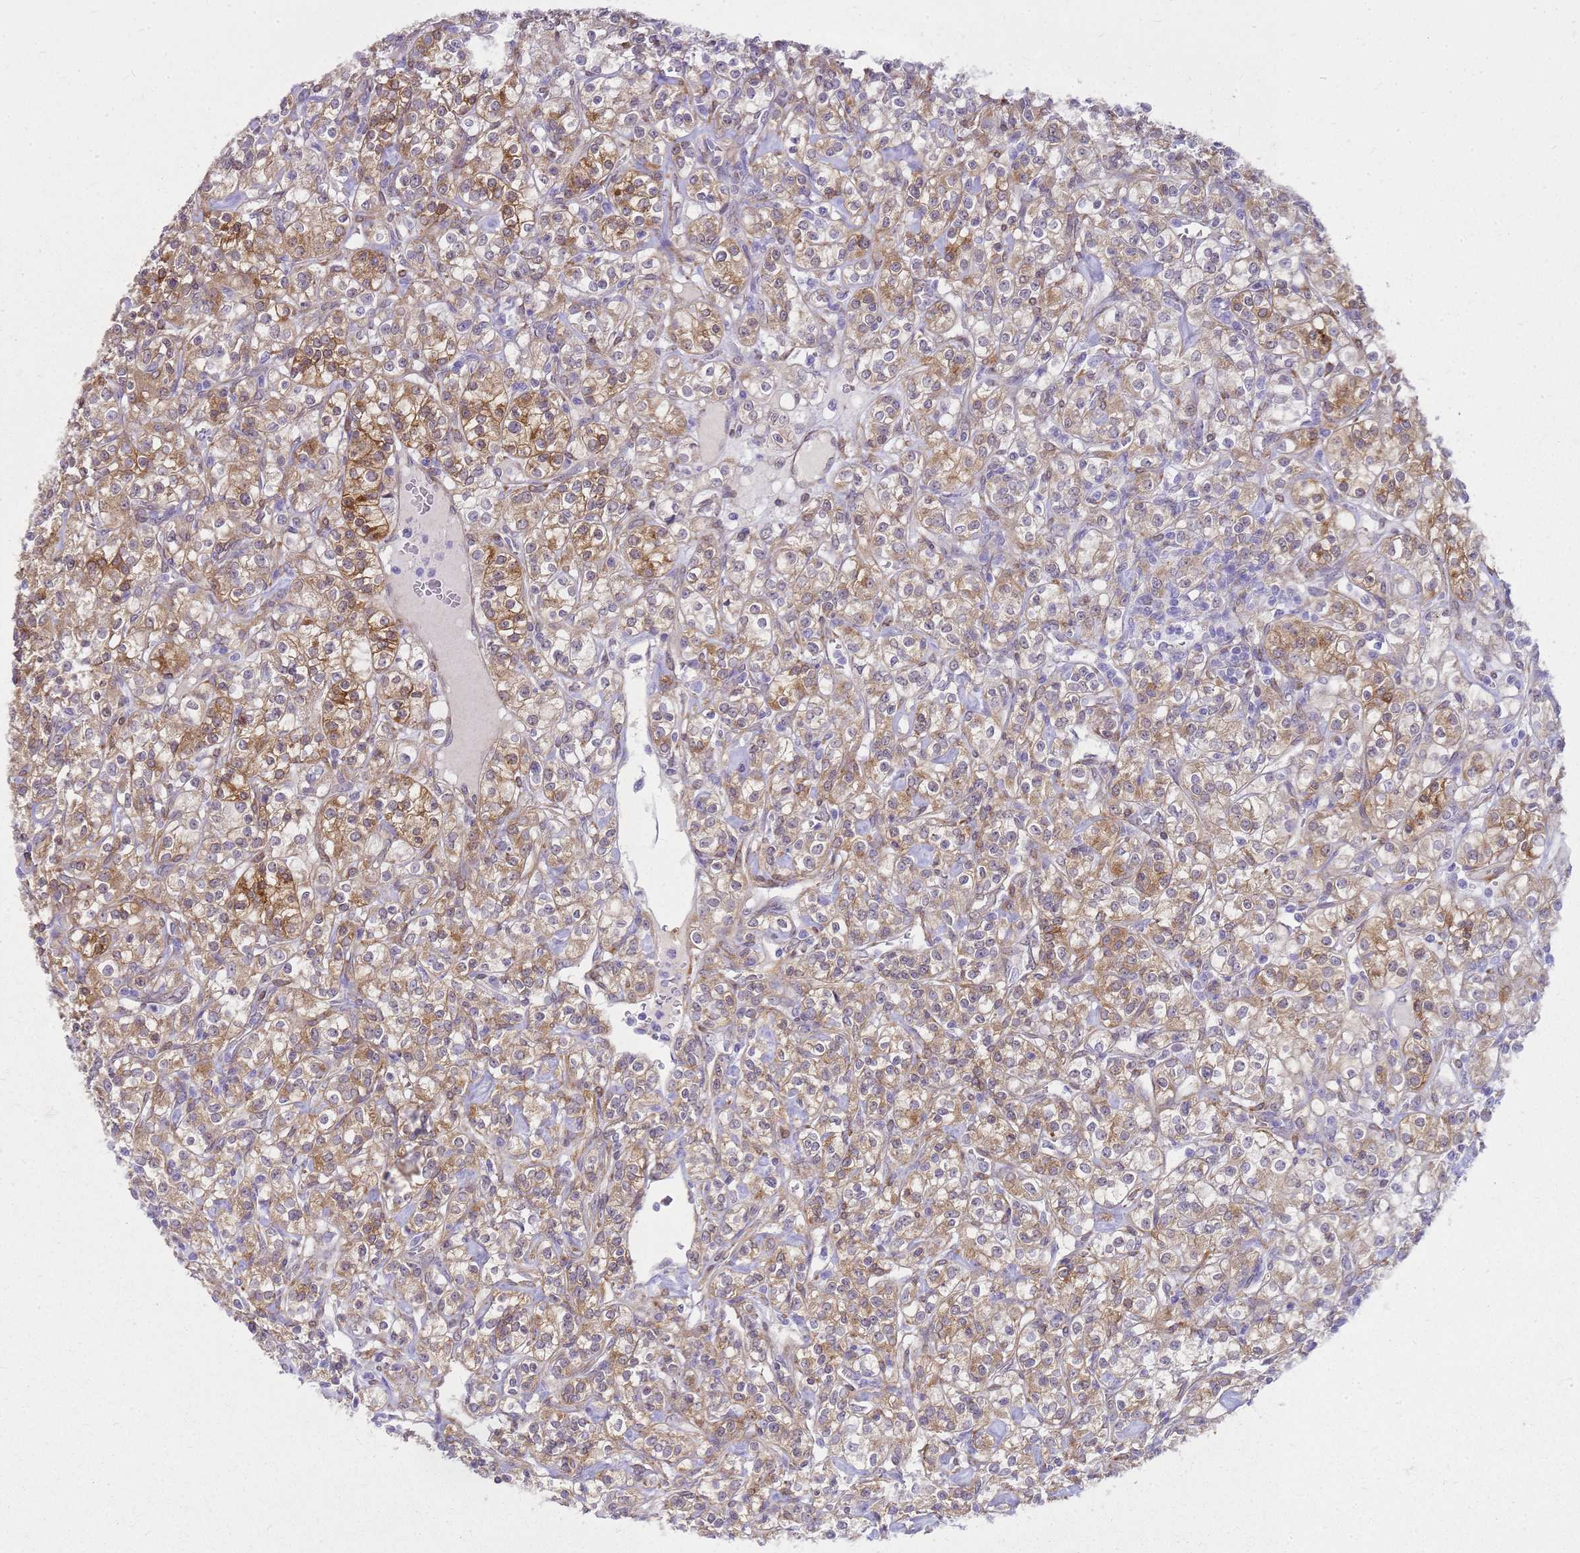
{"staining": {"intensity": "moderate", "quantity": ">75%", "location": "cytoplasmic/membranous"}, "tissue": "renal cancer", "cell_type": "Tumor cells", "image_type": "cancer", "snomed": [{"axis": "morphology", "description": "Adenocarcinoma, NOS"}, {"axis": "topography", "description": "Kidney"}], "caption": "Immunohistochemistry micrograph of neoplastic tissue: renal adenocarcinoma stained using immunohistochemistry demonstrates medium levels of moderate protein expression localized specifically in the cytoplasmic/membranous of tumor cells, appearing as a cytoplasmic/membranous brown color.", "gene": "HSPB1", "patient": {"sex": "male", "age": 77}}